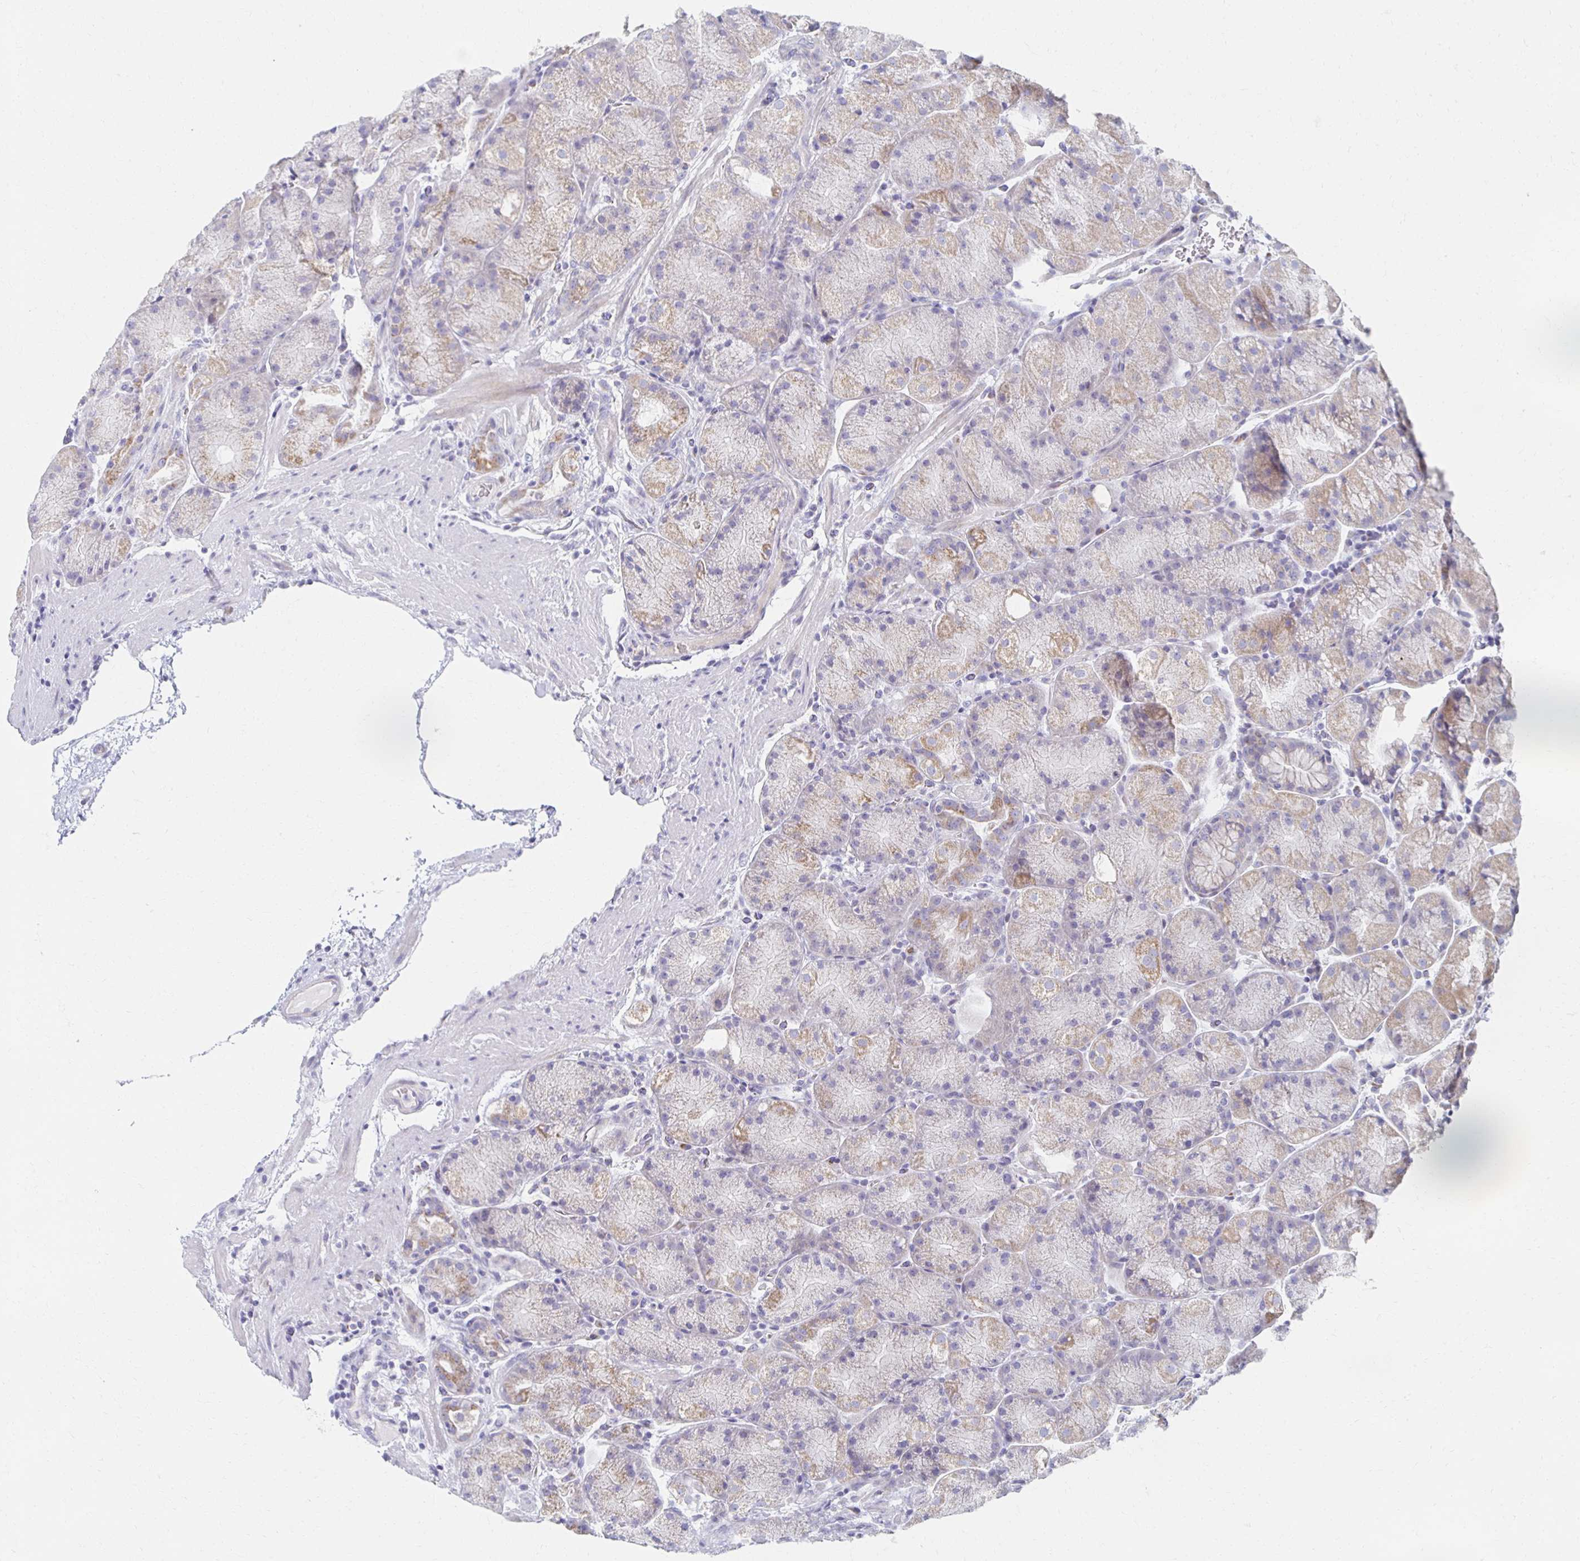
{"staining": {"intensity": "moderate", "quantity": "25%-75%", "location": "cytoplasmic/membranous"}, "tissue": "stomach", "cell_type": "Glandular cells", "image_type": "normal", "snomed": [{"axis": "morphology", "description": "Normal tissue, NOS"}, {"axis": "topography", "description": "Stomach, upper"}, {"axis": "topography", "description": "Stomach"}], "caption": "DAB immunohistochemical staining of normal human stomach exhibits moderate cytoplasmic/membranous protein expression in about 25%-75% of glandular cells.", "gene": "TEX44", "patient": {"sex": "male", "age": 48}}